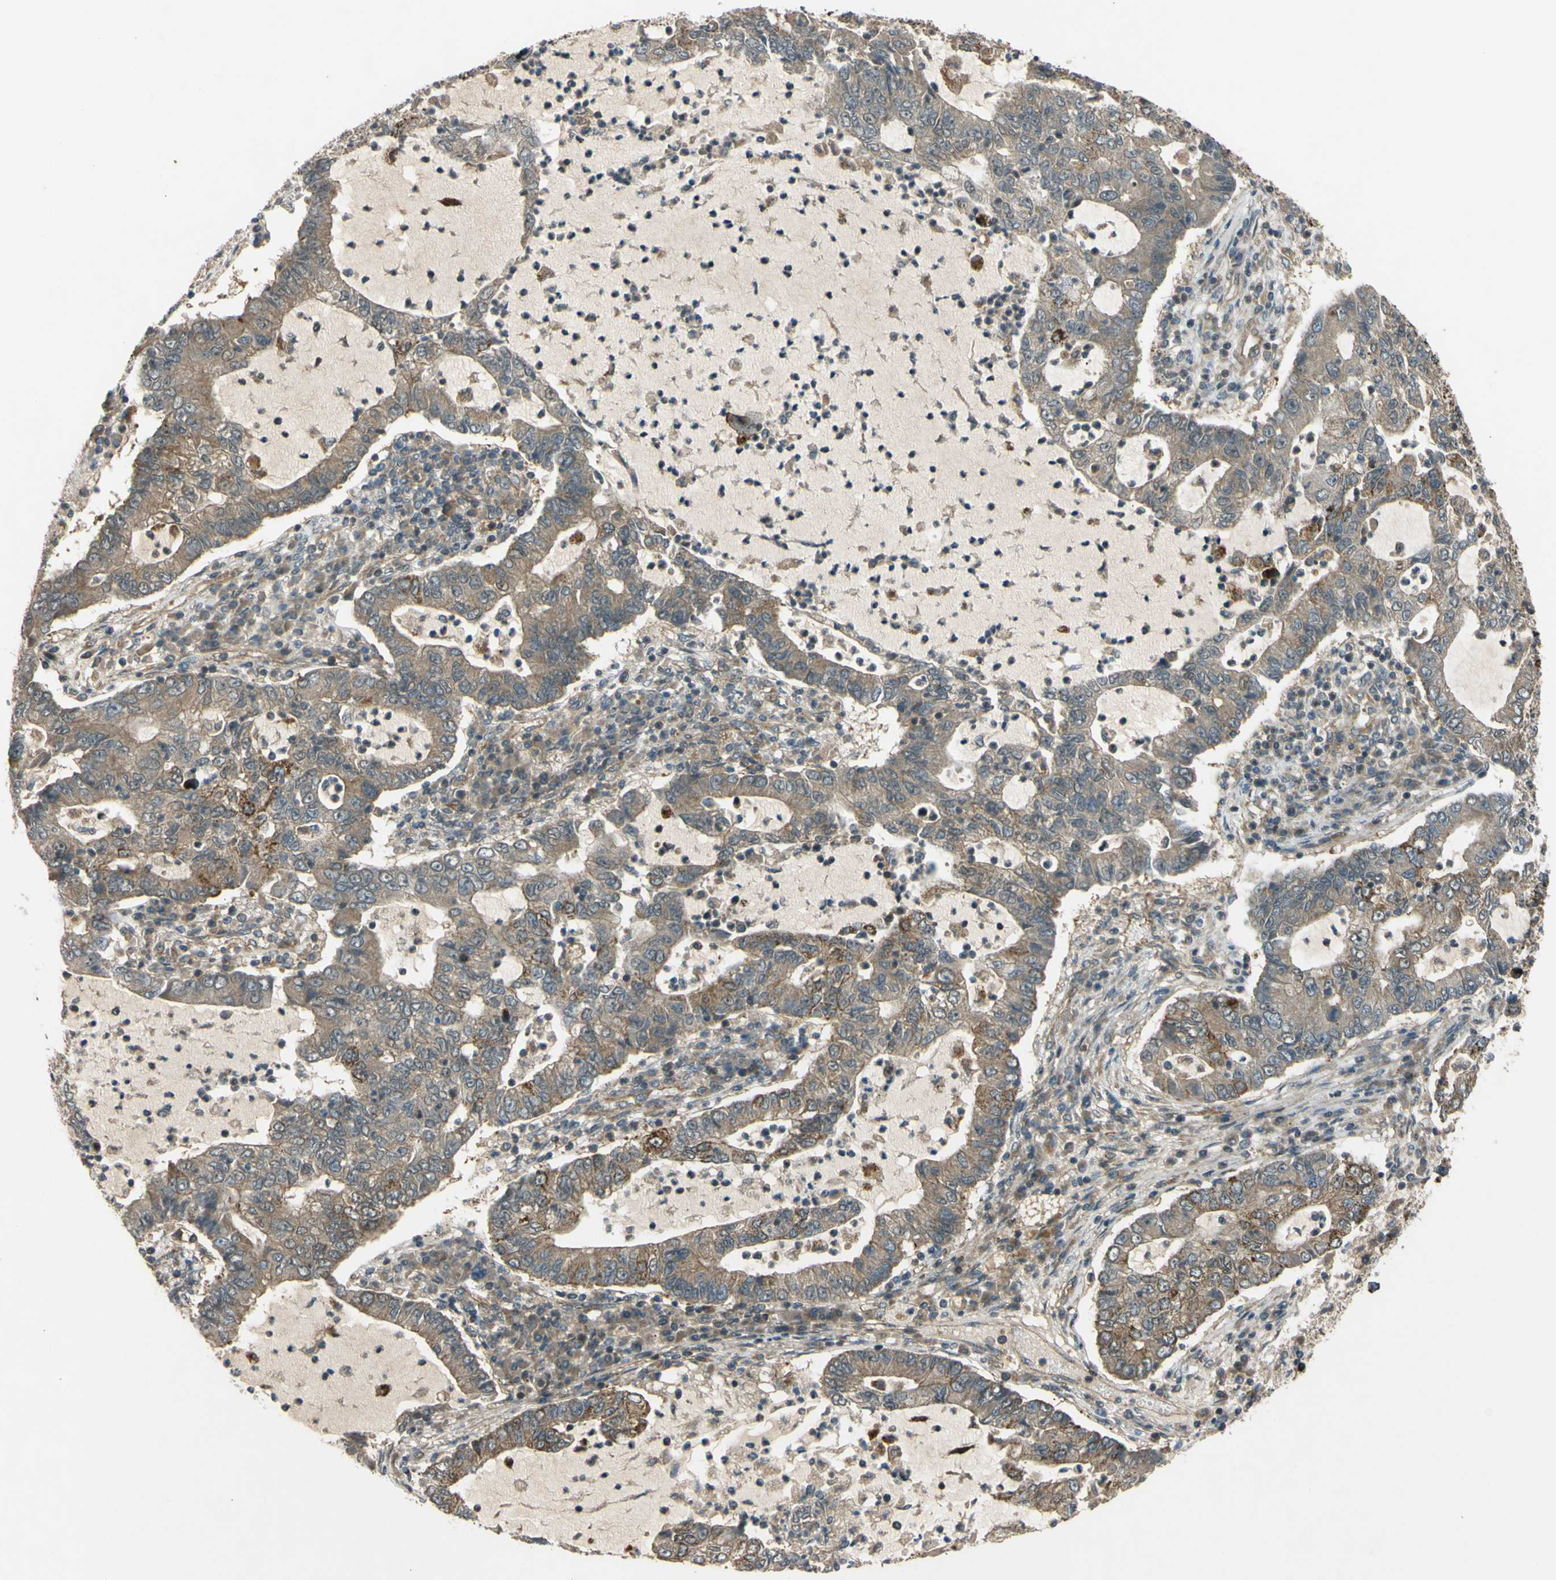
{"staining": {"intensity": "weak", "quantity": ">75%", "location": "cytoplasmic/membranous,nuclear"}, "tissue": "lung cancer", "cell_type": "Tumor cells", "image_type": "cancer", "snomed": [{"axis": "morphology", "description": "Adenocarcinoma, NOS"}, {"axis": "topography", "description": "Lung"}], "caption": "Immunohistochemistry (IHC) histopathology image of neoplastic tissue: lung cancer stained using immunohistochemistry shows low levels of weak protein expression localized specifically in the cytoplasmic/membranous and nuclear of tumor cells, appearing as a cytoplasmic/membranous and nuclear brown color.", "gene": "FLII", "patient": {"sex": "female", "age": 51}}